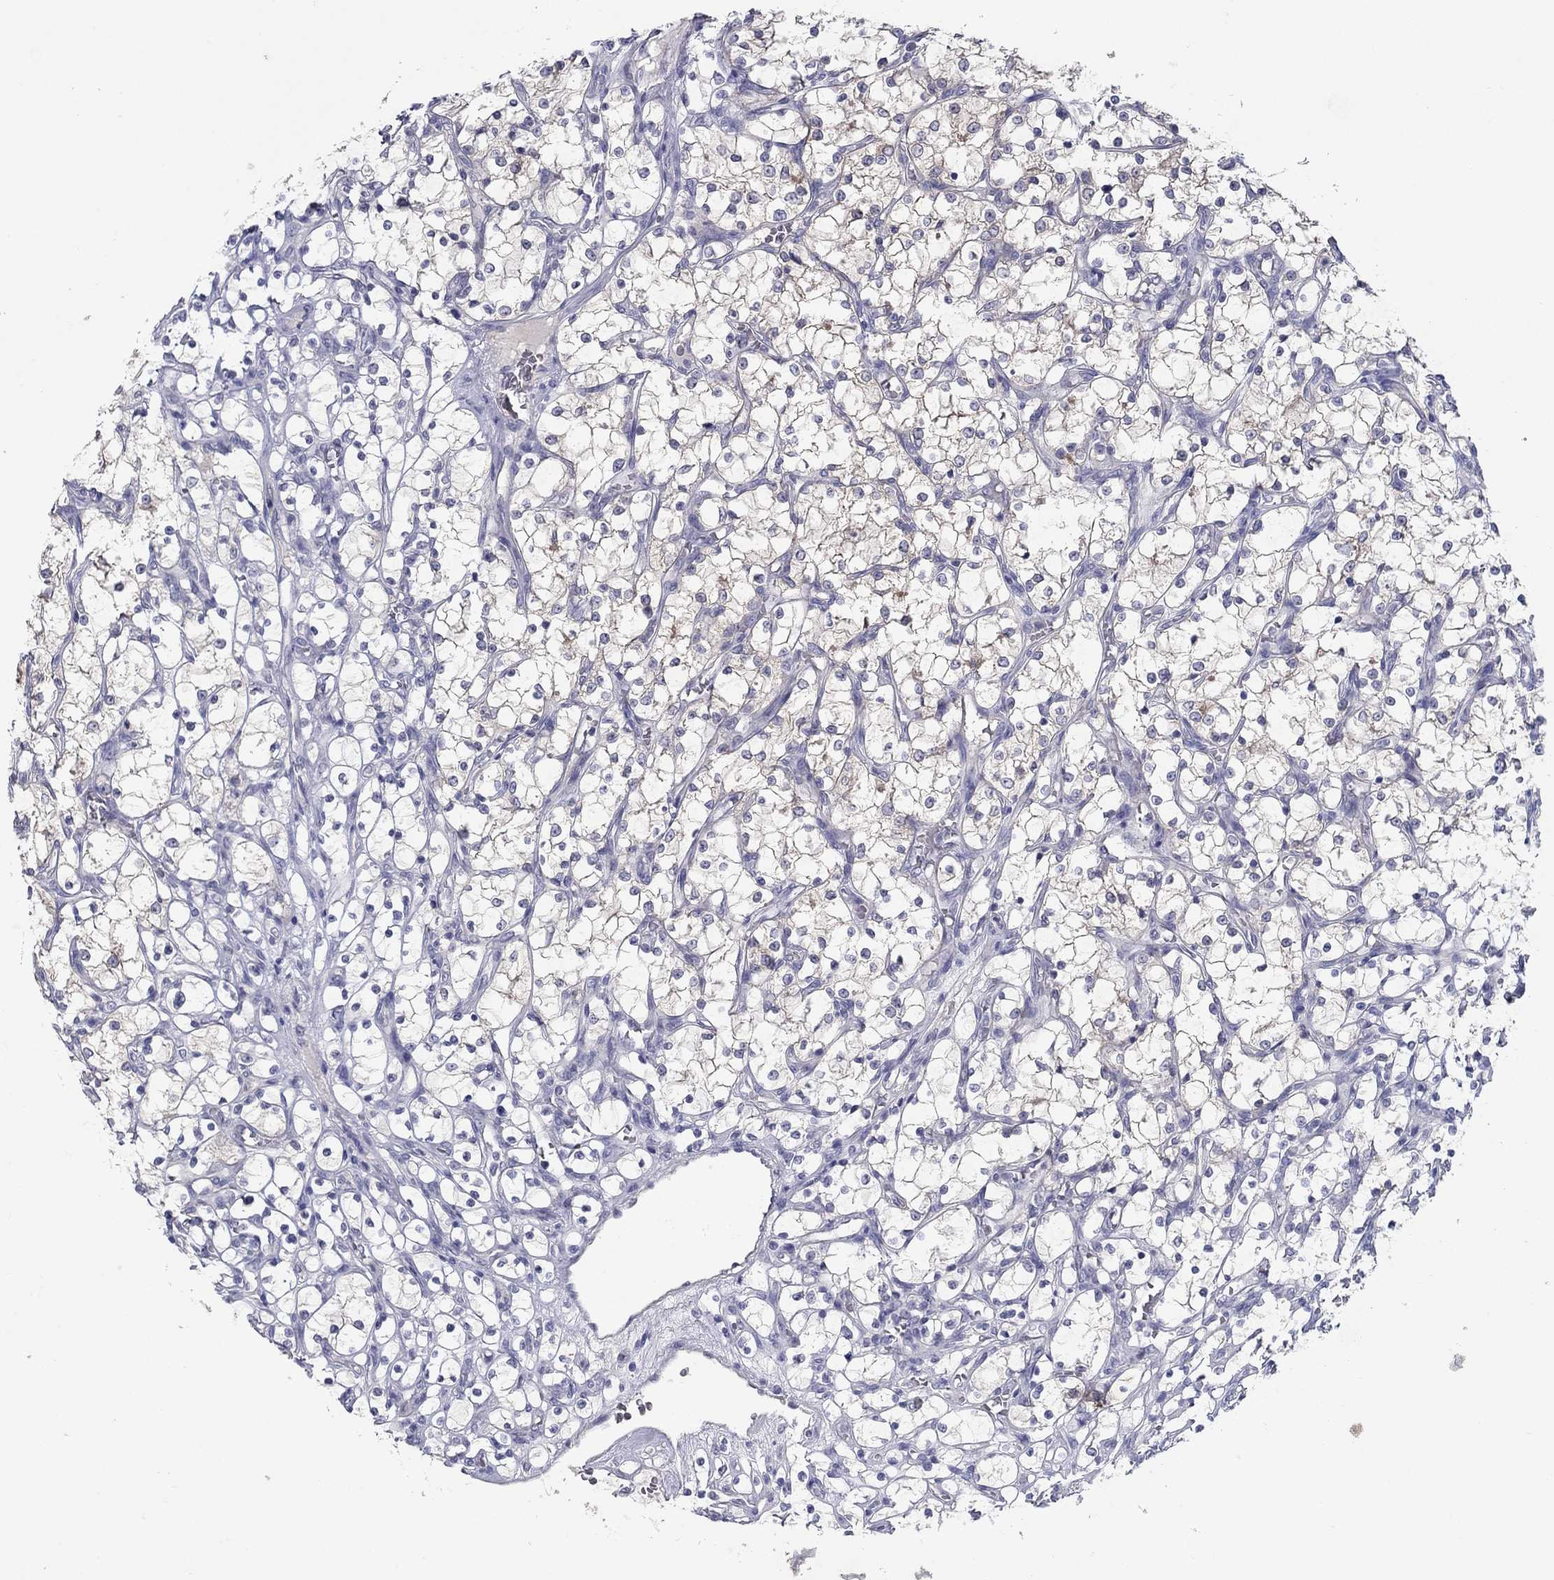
{"staining": {"intensity": "negative", "quantity": "none", "location": "none"}, "tissue": "renal cancer", "cell_type": "Tumor cells", "image_type": "cancer", "snomed": [{"axis": "morphology", "description": "Adenocarcinoma, NOS"}, {"axis": "topography", "description": "Kidney"}], "caption": "Tumor cells are negative for brown protein staining in renal cancer.", "gene": "PLS1", "patient": {"sex": "female", "age": 69}}